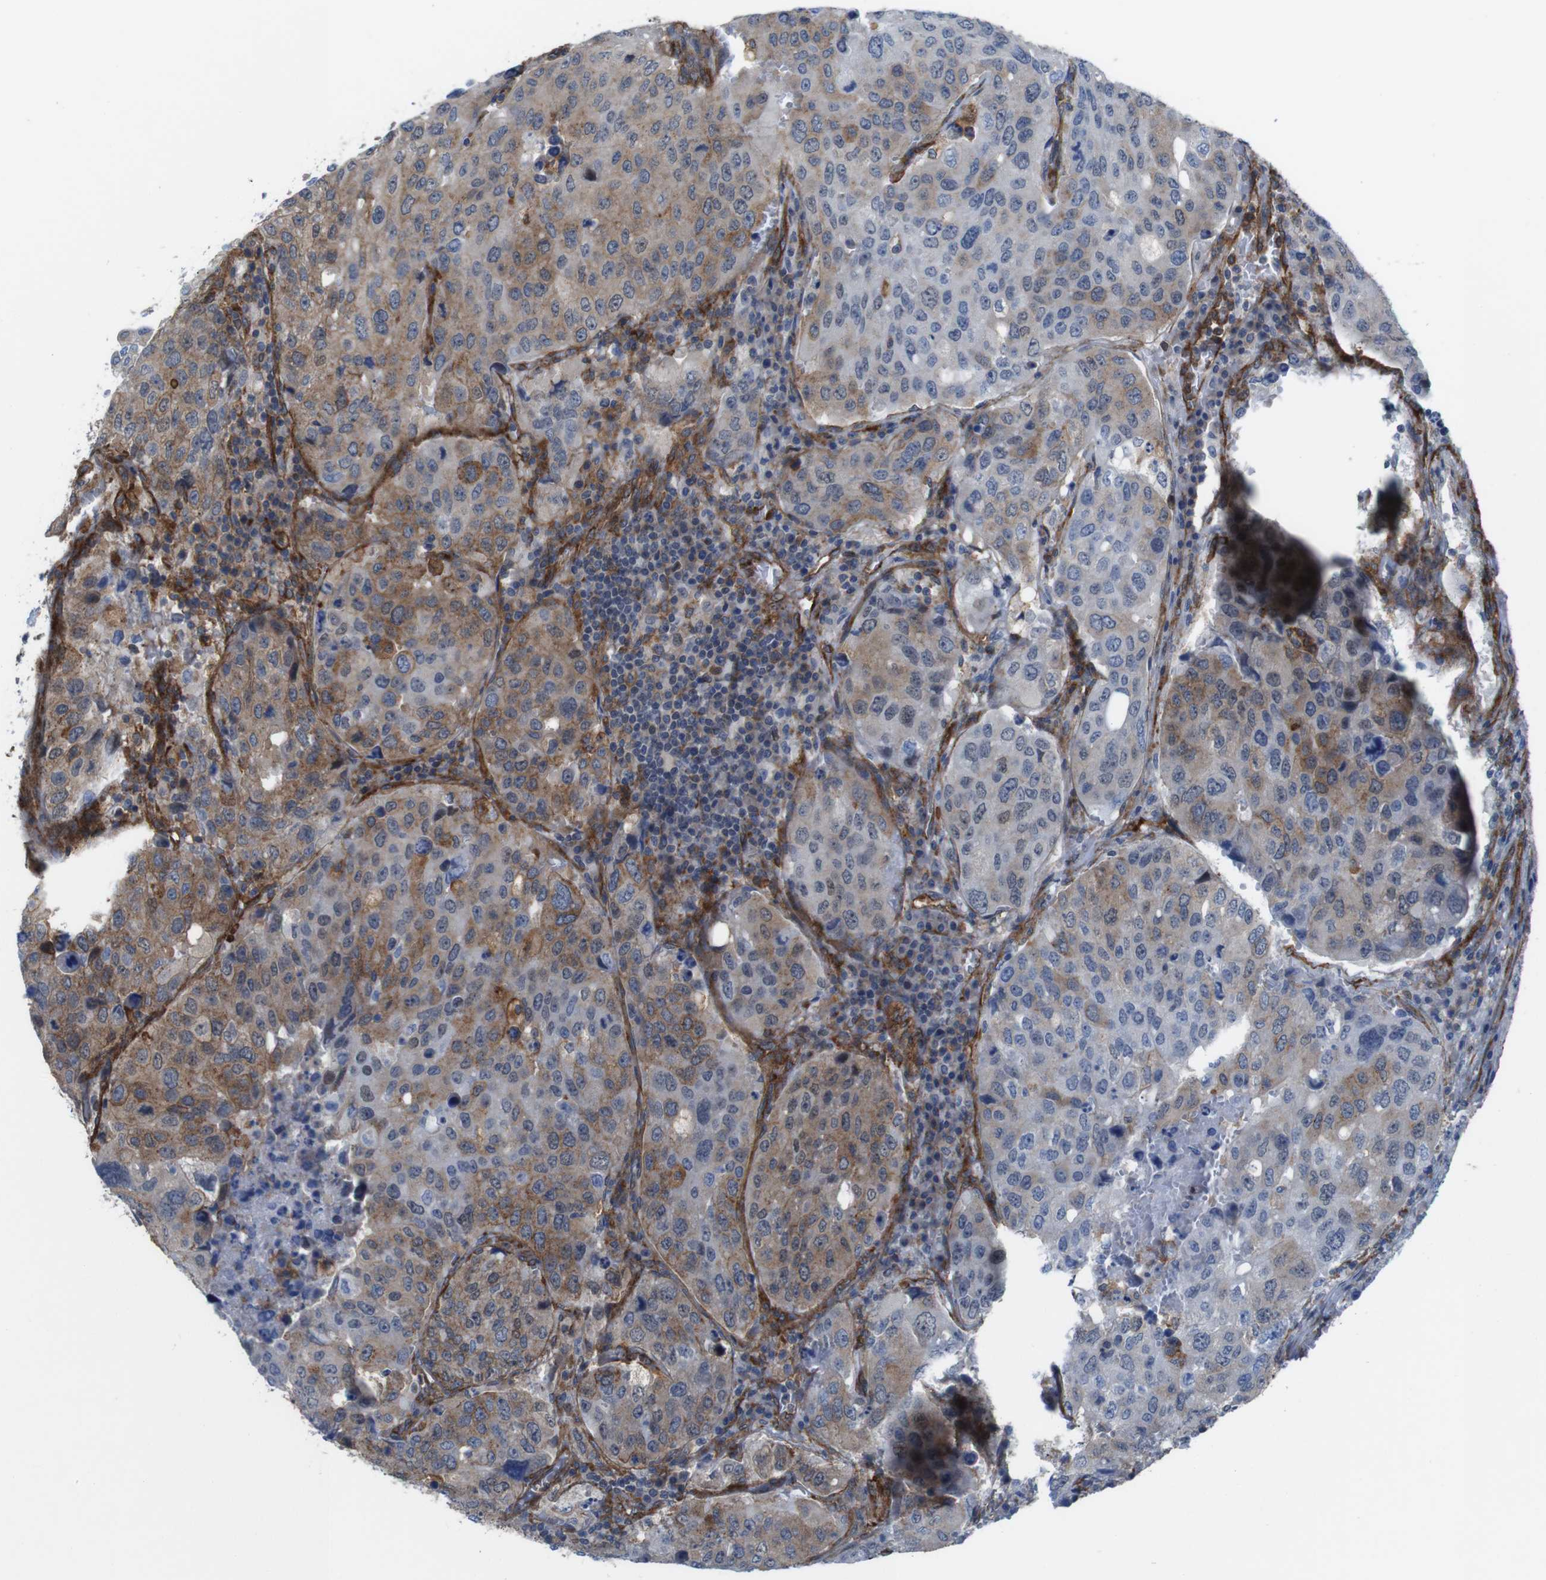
{"staining": {"intensity": "moderate", "quantity": ">75%", "location": "cytoplasmic/membranous"}, "tissue": "urothelial cancer", "cell_type": "Tumor cells", "image_type": "cancer", "snomed": [{"axis": "morphology", "description": "Urothelial carcinoma, High grade"}, {"axis": "topography", "description": "Lymph node"}, {"axis": "topography", "description": "Urinary bladder"}], "caption": "DAB (3,3'-diaminobenzidine) immunohistochemical staining of human urothelial cancer reveals moderate cytoplasmic/membranous protein positivity in about >75% of tumor cells.", "gene": "PTGER4", "patient": {"sex": "male", "age": 51}}